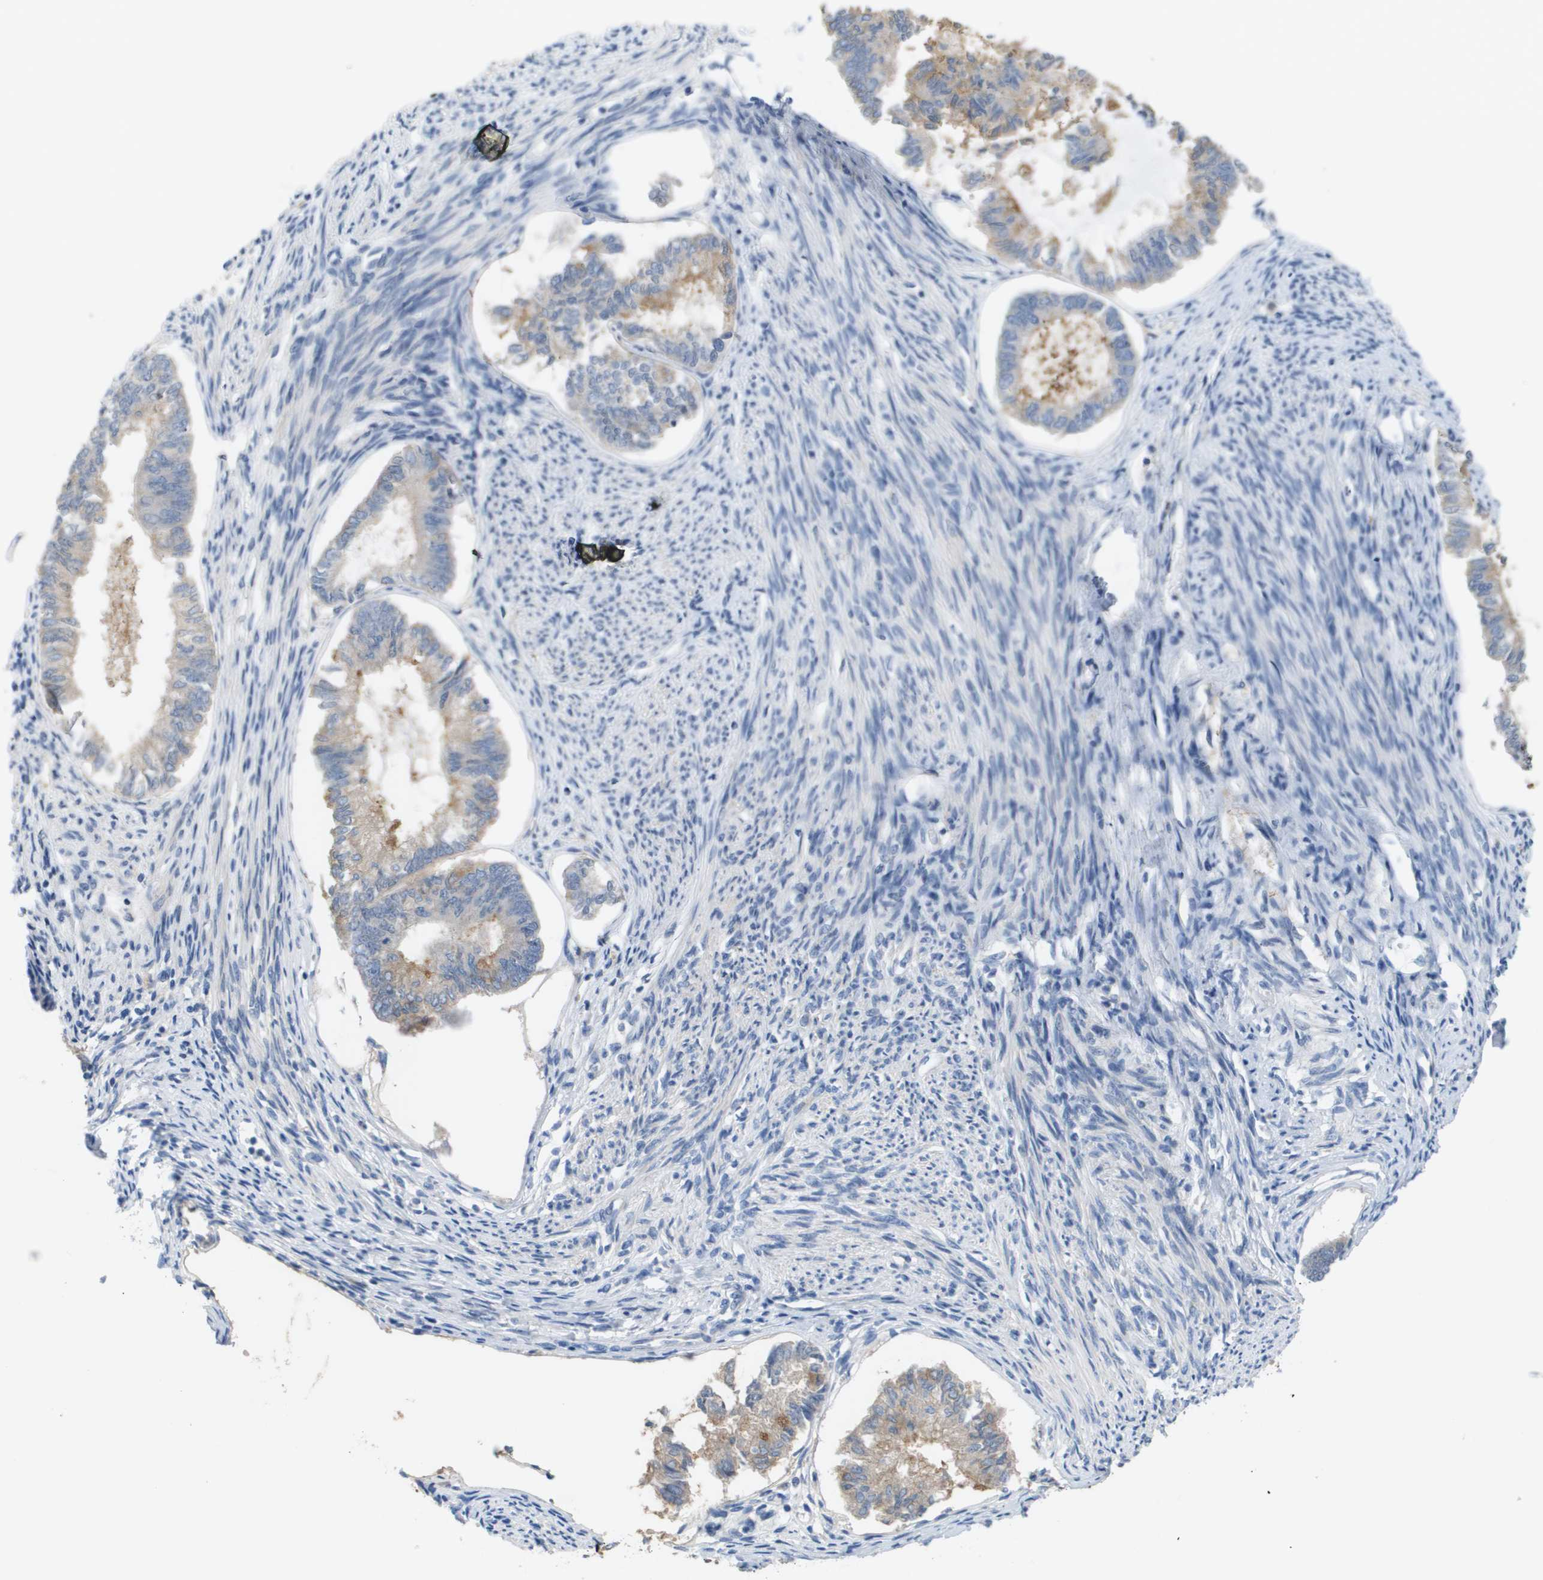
{"staining": {"intensity": "weak", "quantity": ">75%", "location": "cytoplasmic/membranous"}, "tissue": "endometrial cancer", "cell_type": "Tumor cells", "image_type": "cancer", "snomed": [{"axis": "morphology", "description": "Adenocarcinoma, NOS"}, {"axis": "topography", "description": "Endometrium"}], "caption": "Weak cytoplasmic/membranous positivity is identified in approximately >75% of tumor cells in endometrial cancer.", "gene": "UBA5", "patient": {"sex": "female", "age": 86}}